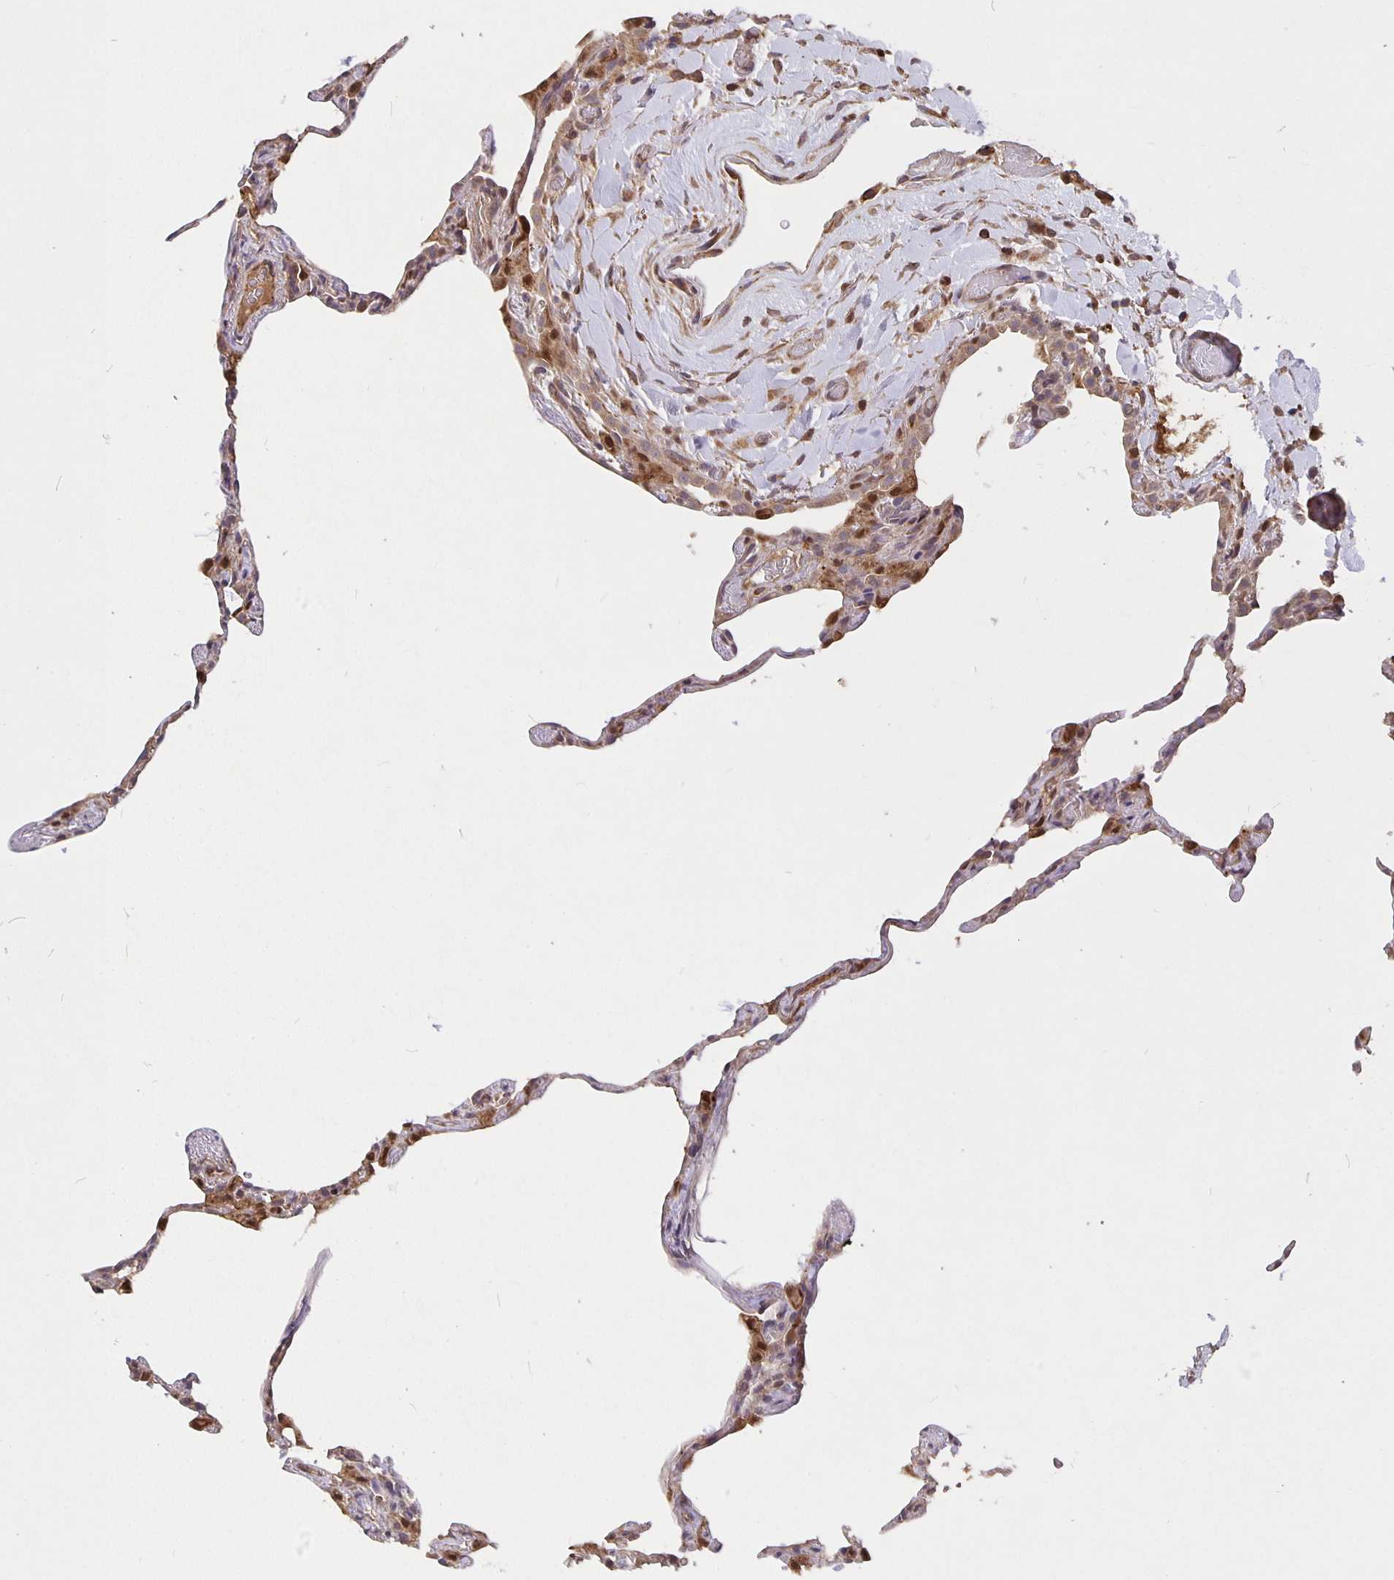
{"staining": {"intensity": "weak", "quantity": "25%-75%", "location": "cytoplasmic/membranous"}, "tissue": "lung", "cell_type": "Alveolar cells", "image_type": "normal", "snomed": [{"axis": "morphology", "description": "Normal tissue, NOS"}, {"axis": "topography", "description": "Lung"}], "caption": "The micrograph shows a brown stain indicating the presence of a protein in the cytoplasmic/membranous of alveolar cells in lung. (Stains: DAB (3,3'-diaminobenzidine) in brown, nuclei in blue, Microscopy: brightfield microscopy at high magnification).", "gene": "NOG", "patient": {"sex": "female", "age": 57}}